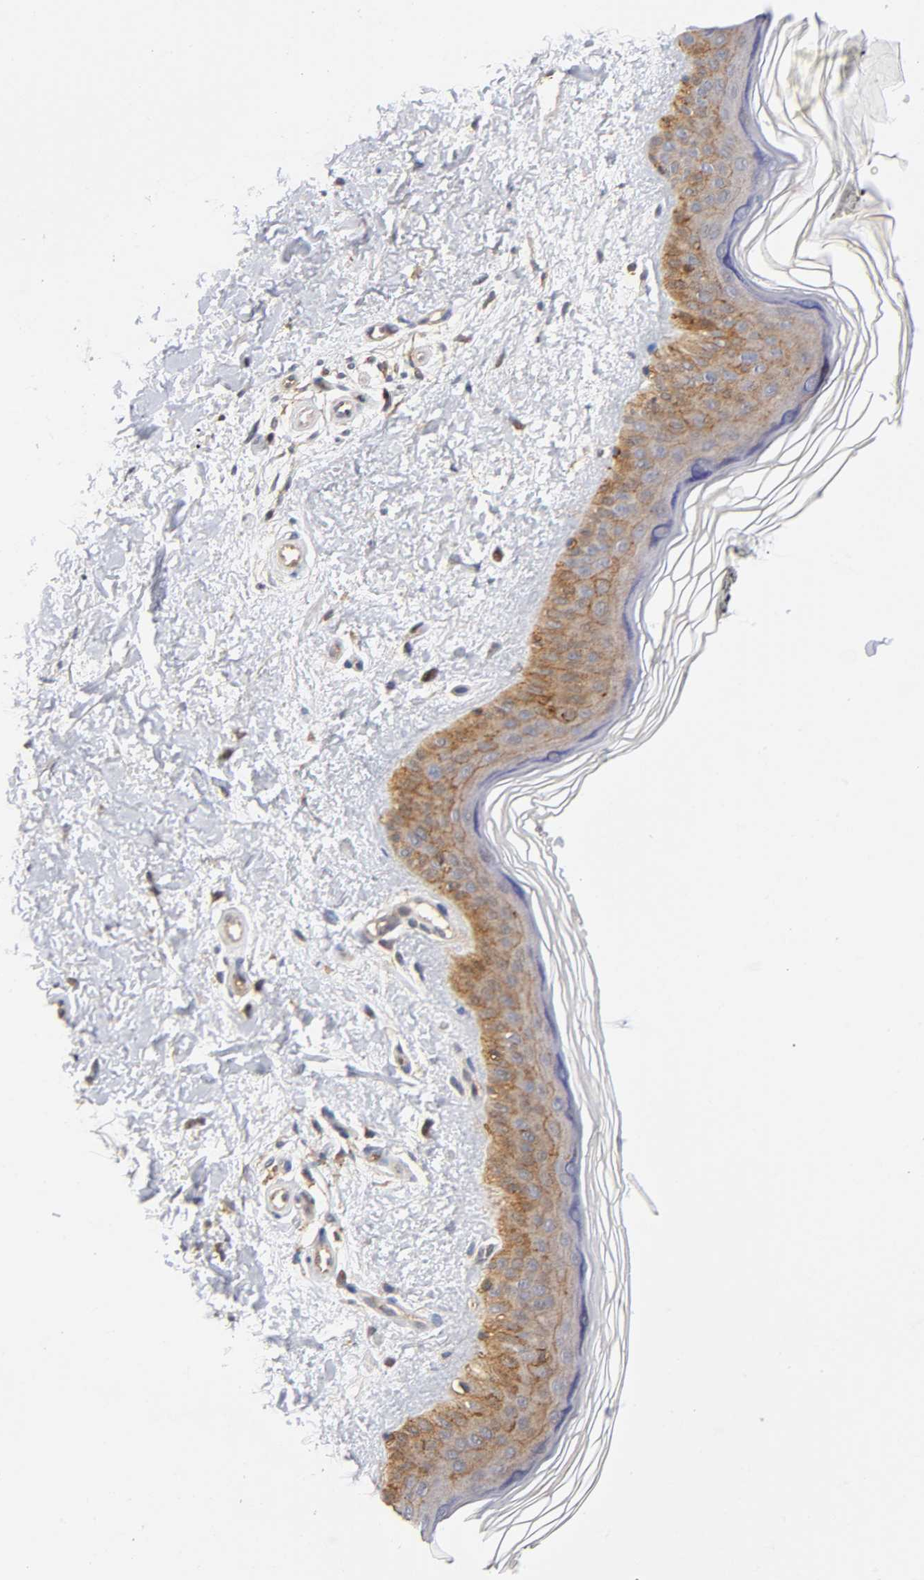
{"staining": {"intensity": "negative", "quantity": "none", "location": "none"}, "tissue": "skin", "cell_type": "Fibroblasts", "image_type": "normal", "snomed": [{"axis": "morphology", "description": "Normal tissue, NOS"}, {"axis": "topography", "description": "Skin"}], "caption": "Immunohistochemical staining of benign skin shows no significant positivity in fibroblasts. (DAB (3,3'-diaminobenzidine) immunohistochemistry with hematoxylin counter stain).", "gene": "ANXA7", "patient": {"sex": "female", "age": 19}}